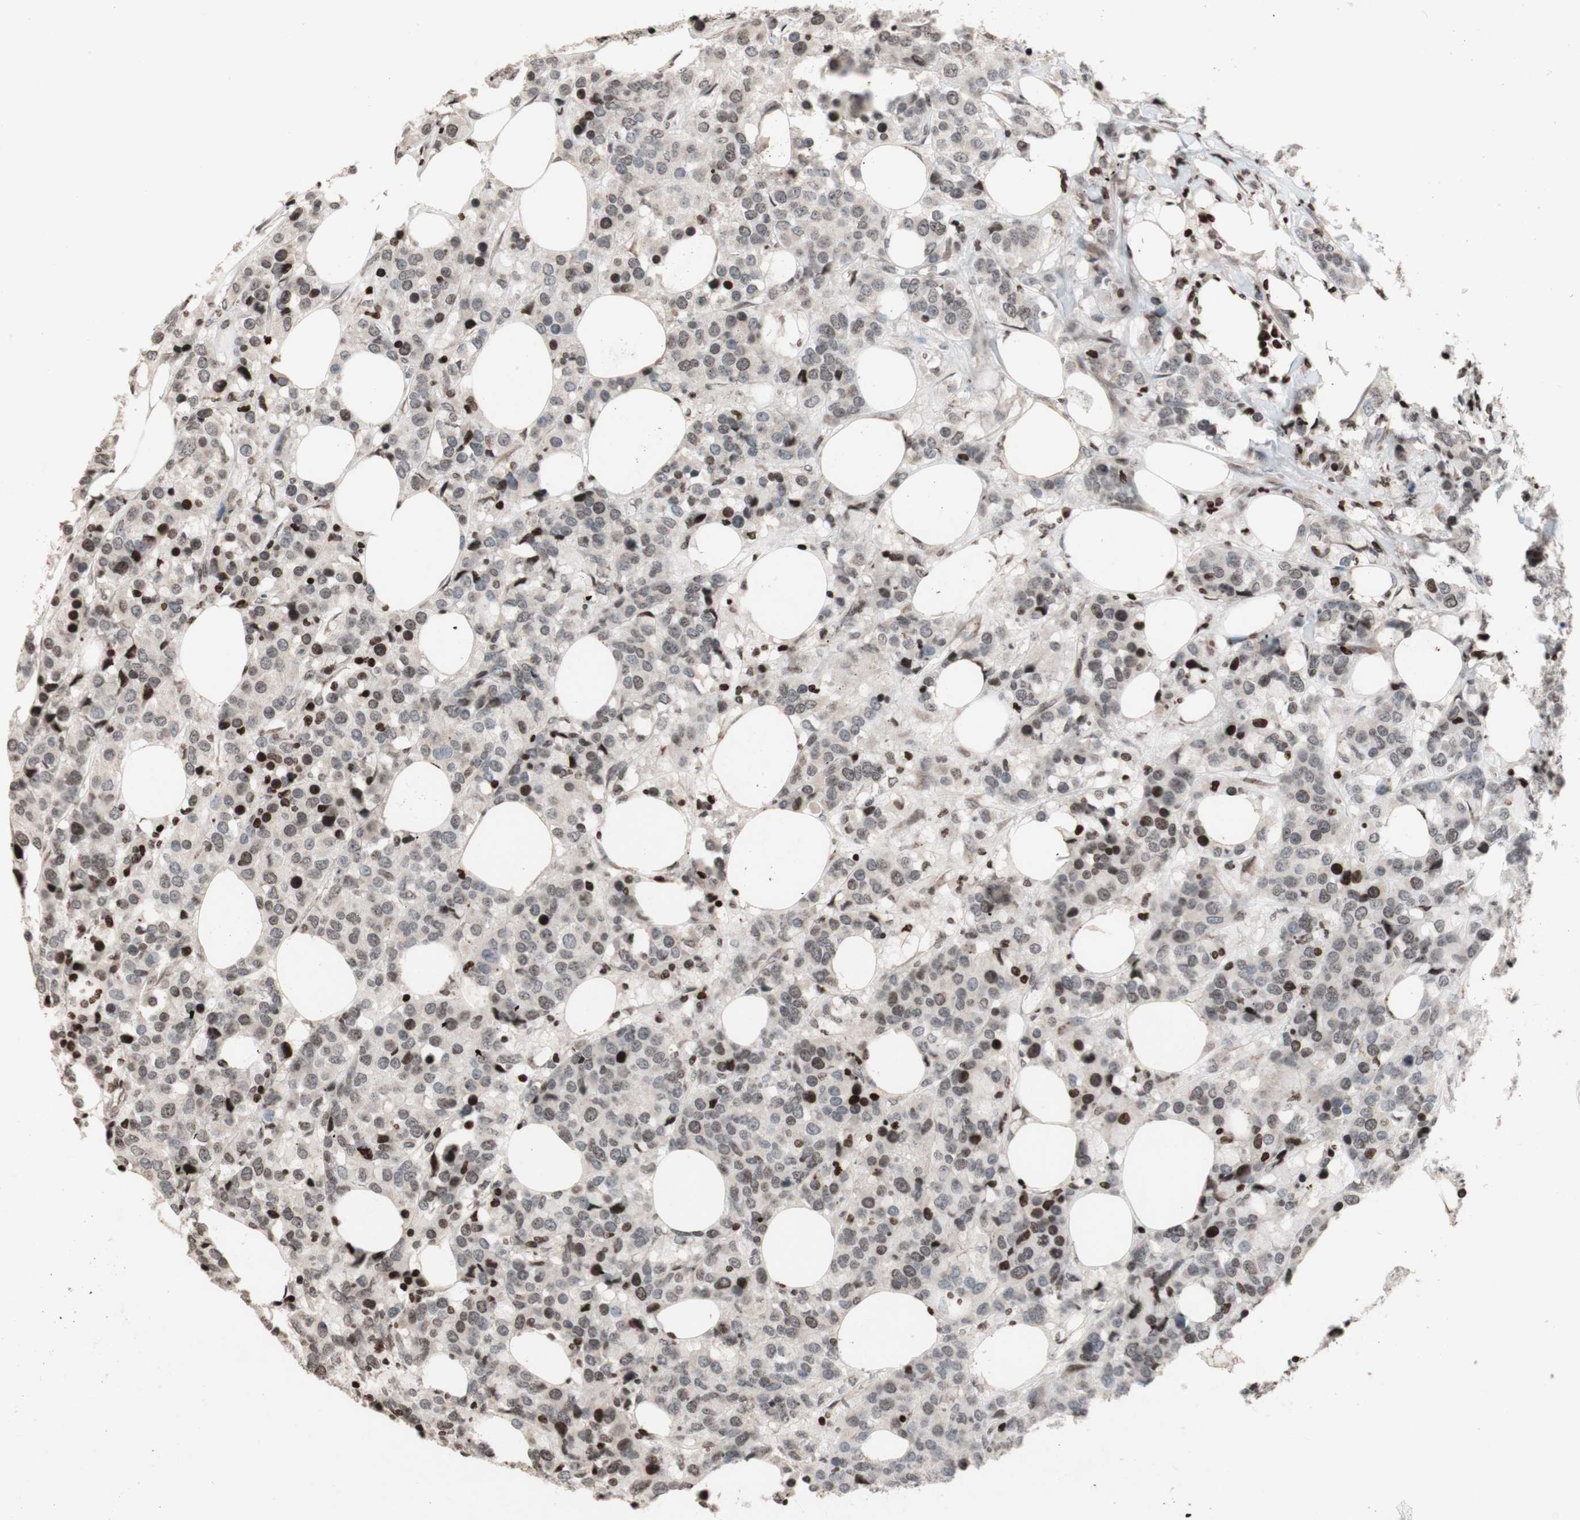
{"staining": {"intensity": "weak", "quantity": ">75%", "location": "nuclear"}, "tissue": "breast cancer", "cell_type": "Tumor cells", "image_type": "cancer", "snomed": [{"axis": "morphology", "description": "Lobular carcinoma"}, {"axis": "topography", "description": "Breast"}], "caption": "Immunohistochemistry histopathology image of neoplastic tissue: human breast cancer stained using IHC exhibits low levels of weak protein expression localized specifically in the nuclear of tumor cells, appearing as a nuclear brown color.", "gene": "POLA1", "patient": {"sex": "female", "age": 59}}